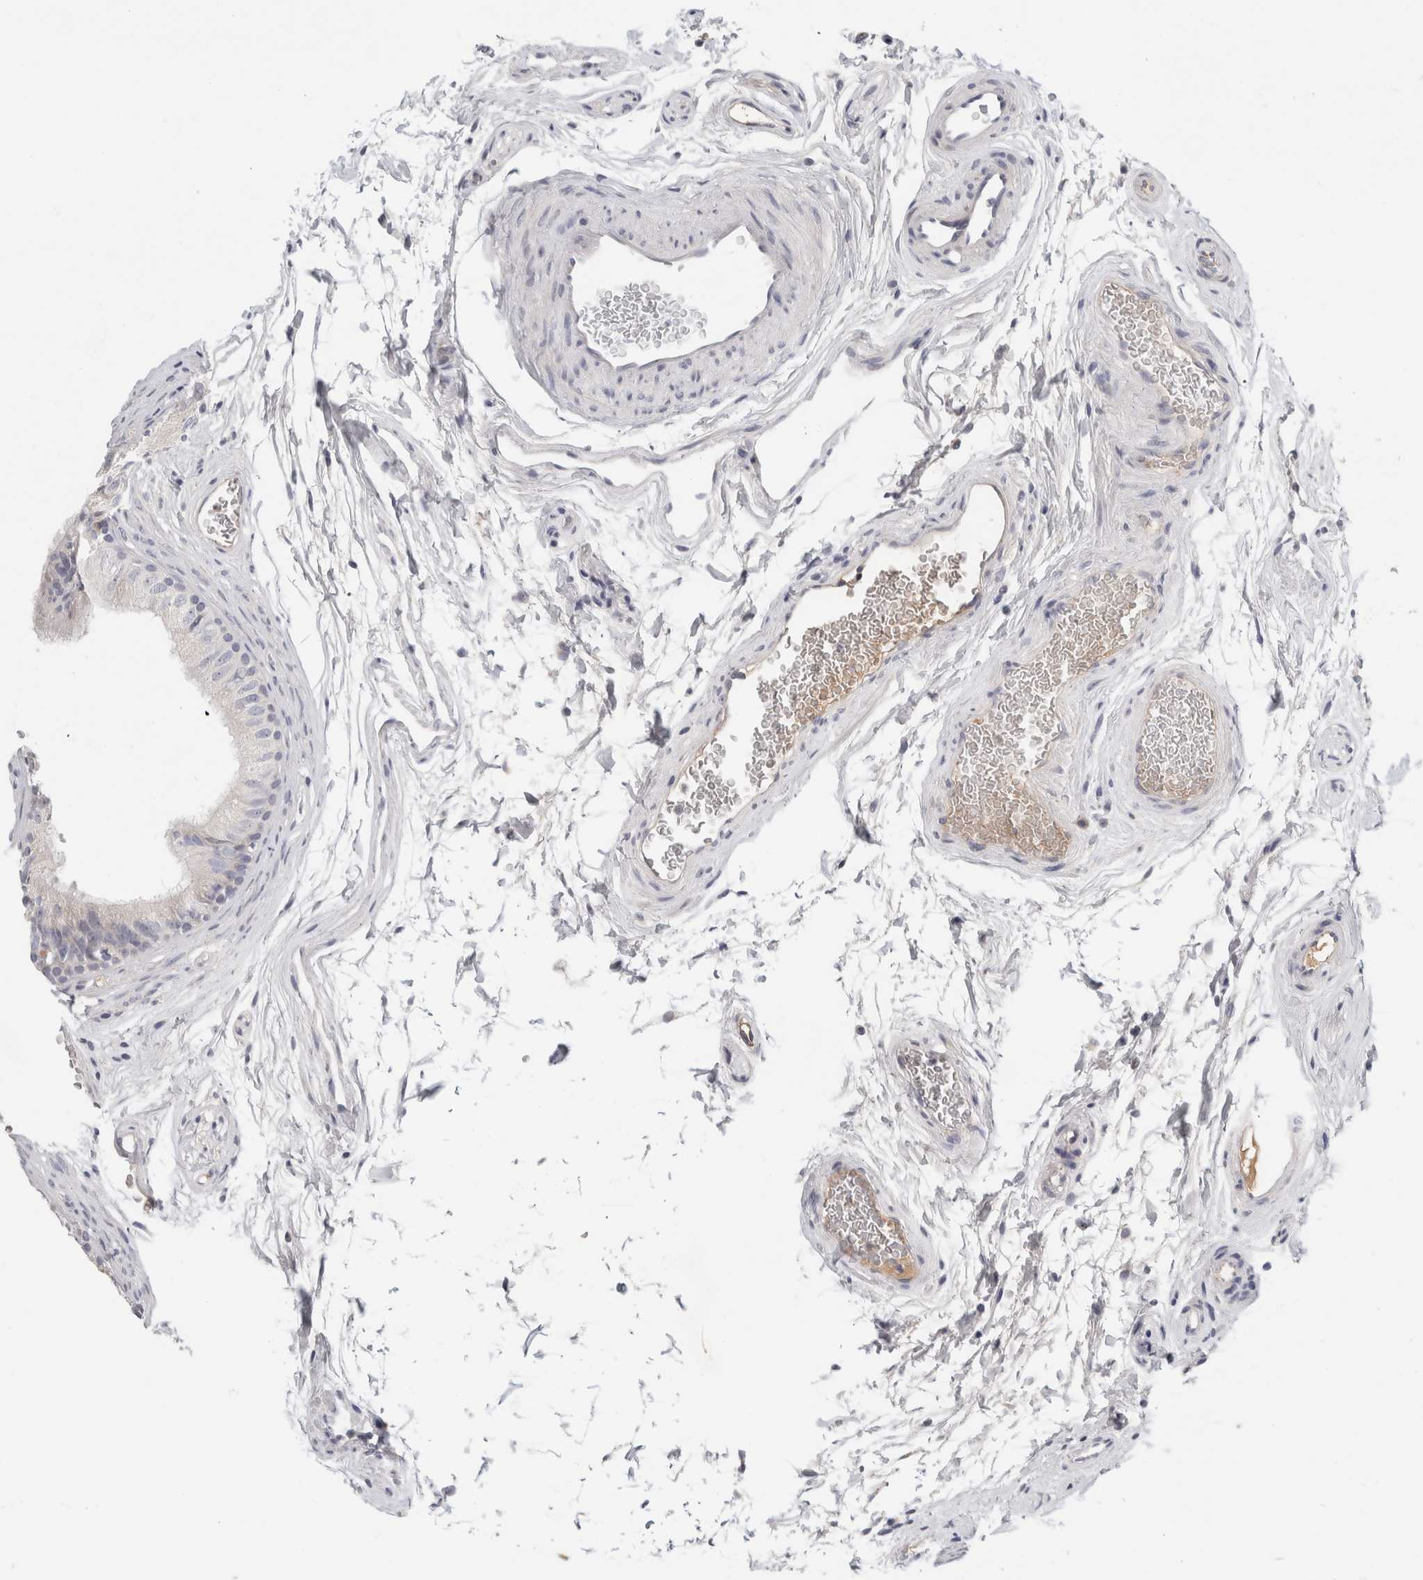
{"staining": {"intensity": "negative", "quantity": "none", "location": "none"}, "tissue": "epididymis", "cell_type": "Glandular cells", "image_type": "normal", "snomed": [{"axis": "morphology", "description": "Normal tissue, NOS"}, {"axis": "topography", "description": "Epididymis"}], "caption": "This is a photomicrograph of immunohistochemistry staining of normal epididymis, which shows no staining in glandular cells. Brightfield microscopy of IHC stained with DAB (3,3'-diaminobenzidine) (brown) and hematoxylin (blue), captured at high magnification.", "gene": "STK31", "patient": {"sex": "male", "age": 36}}